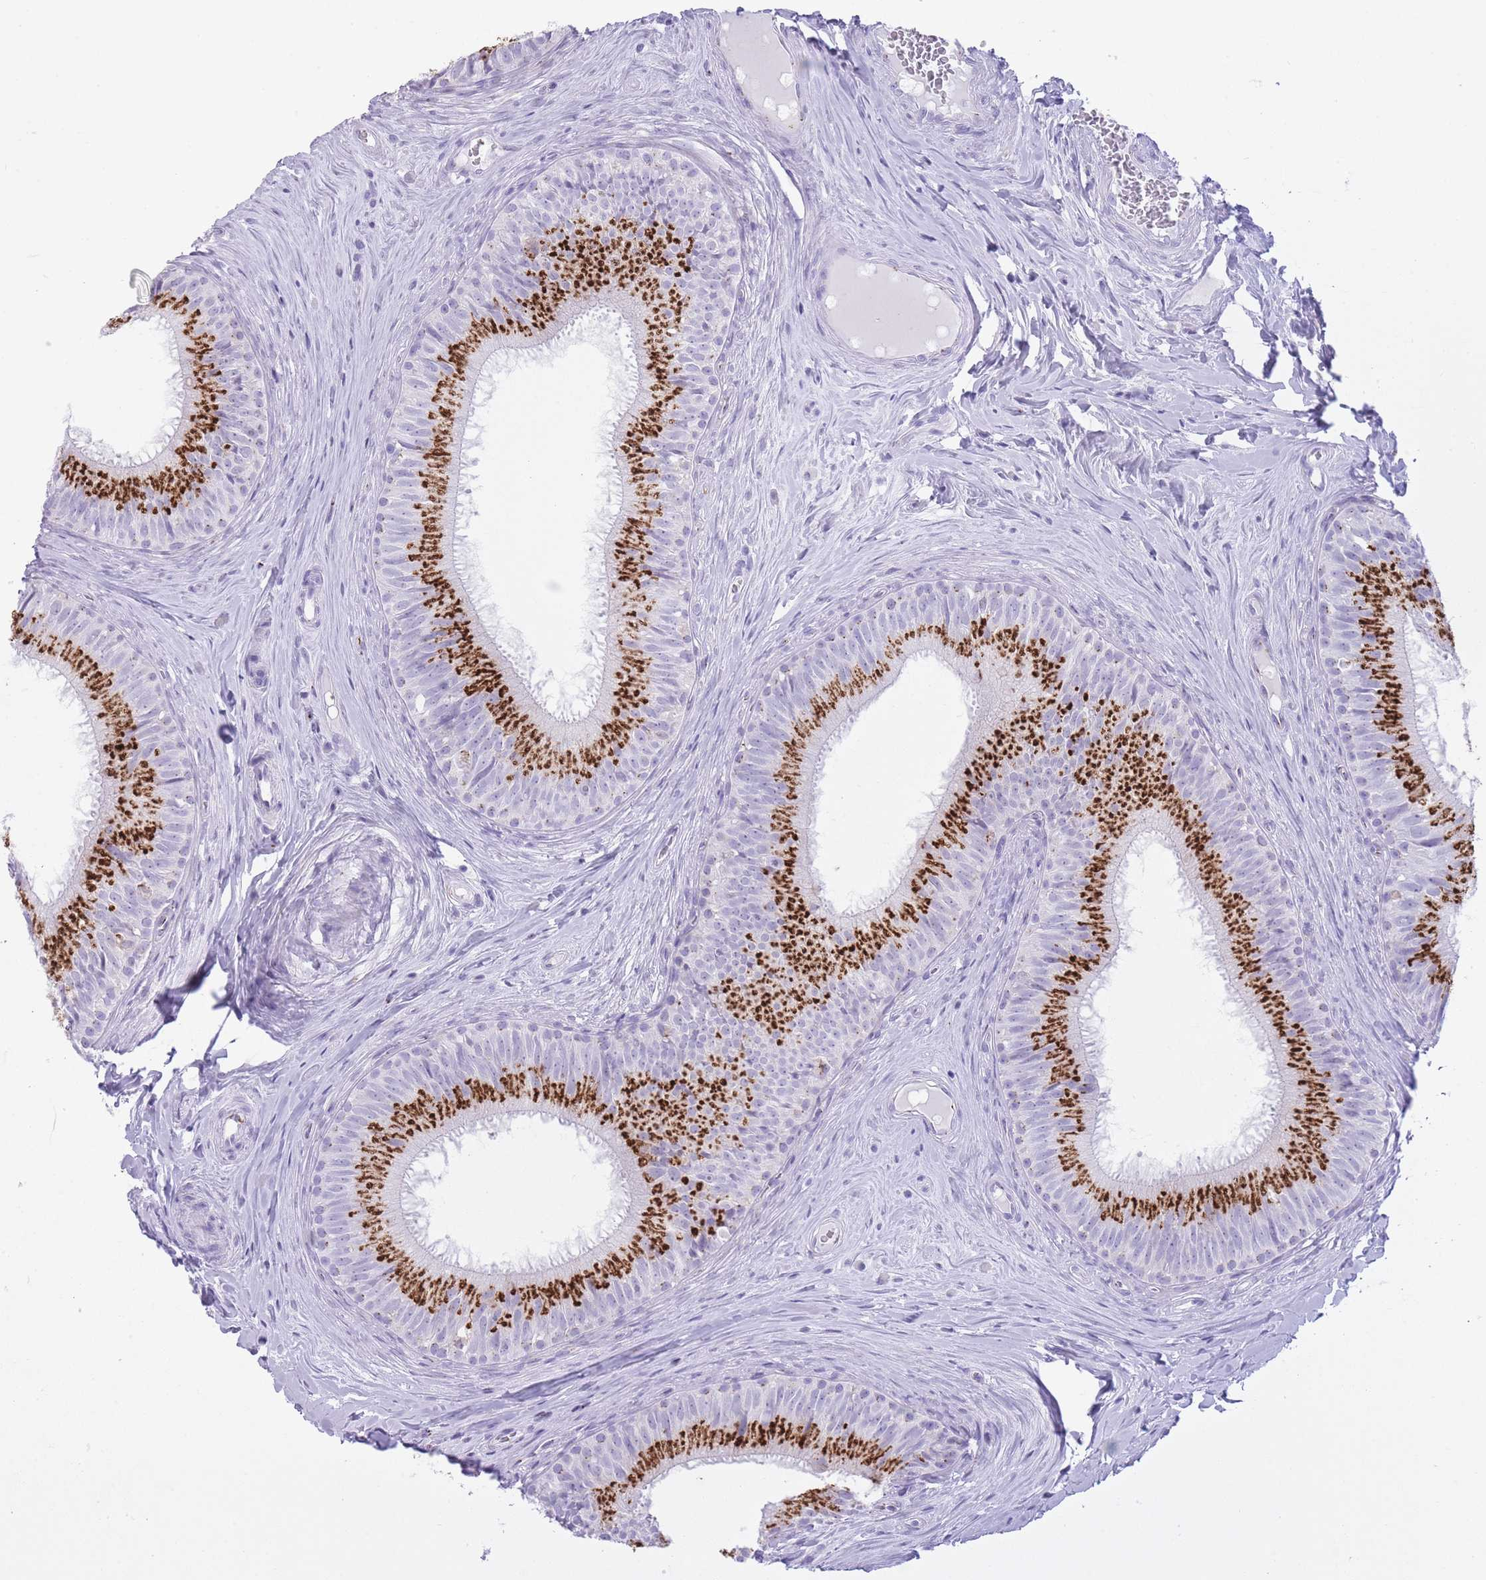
{"staining": {"intensity": "strong", "quantity": ">75%", "location": "cytoplasmic/membranous"}, "tissue": "epididymis", "cell_type": "Glandular cells", "image_type": "normal", "snomed": [{"axis": "morphology", "description": "Normal tissue, NOS"}, {"axis": "topography", "description": "Epididymis"}], "caption": "Epididymis stained with a brown dye shows strong cytoplasmic/membranous positive staining in approximately >75% of glandular cells.", "gene": "B4GALT2", "patient": {"sex": "male", "age": 34}}